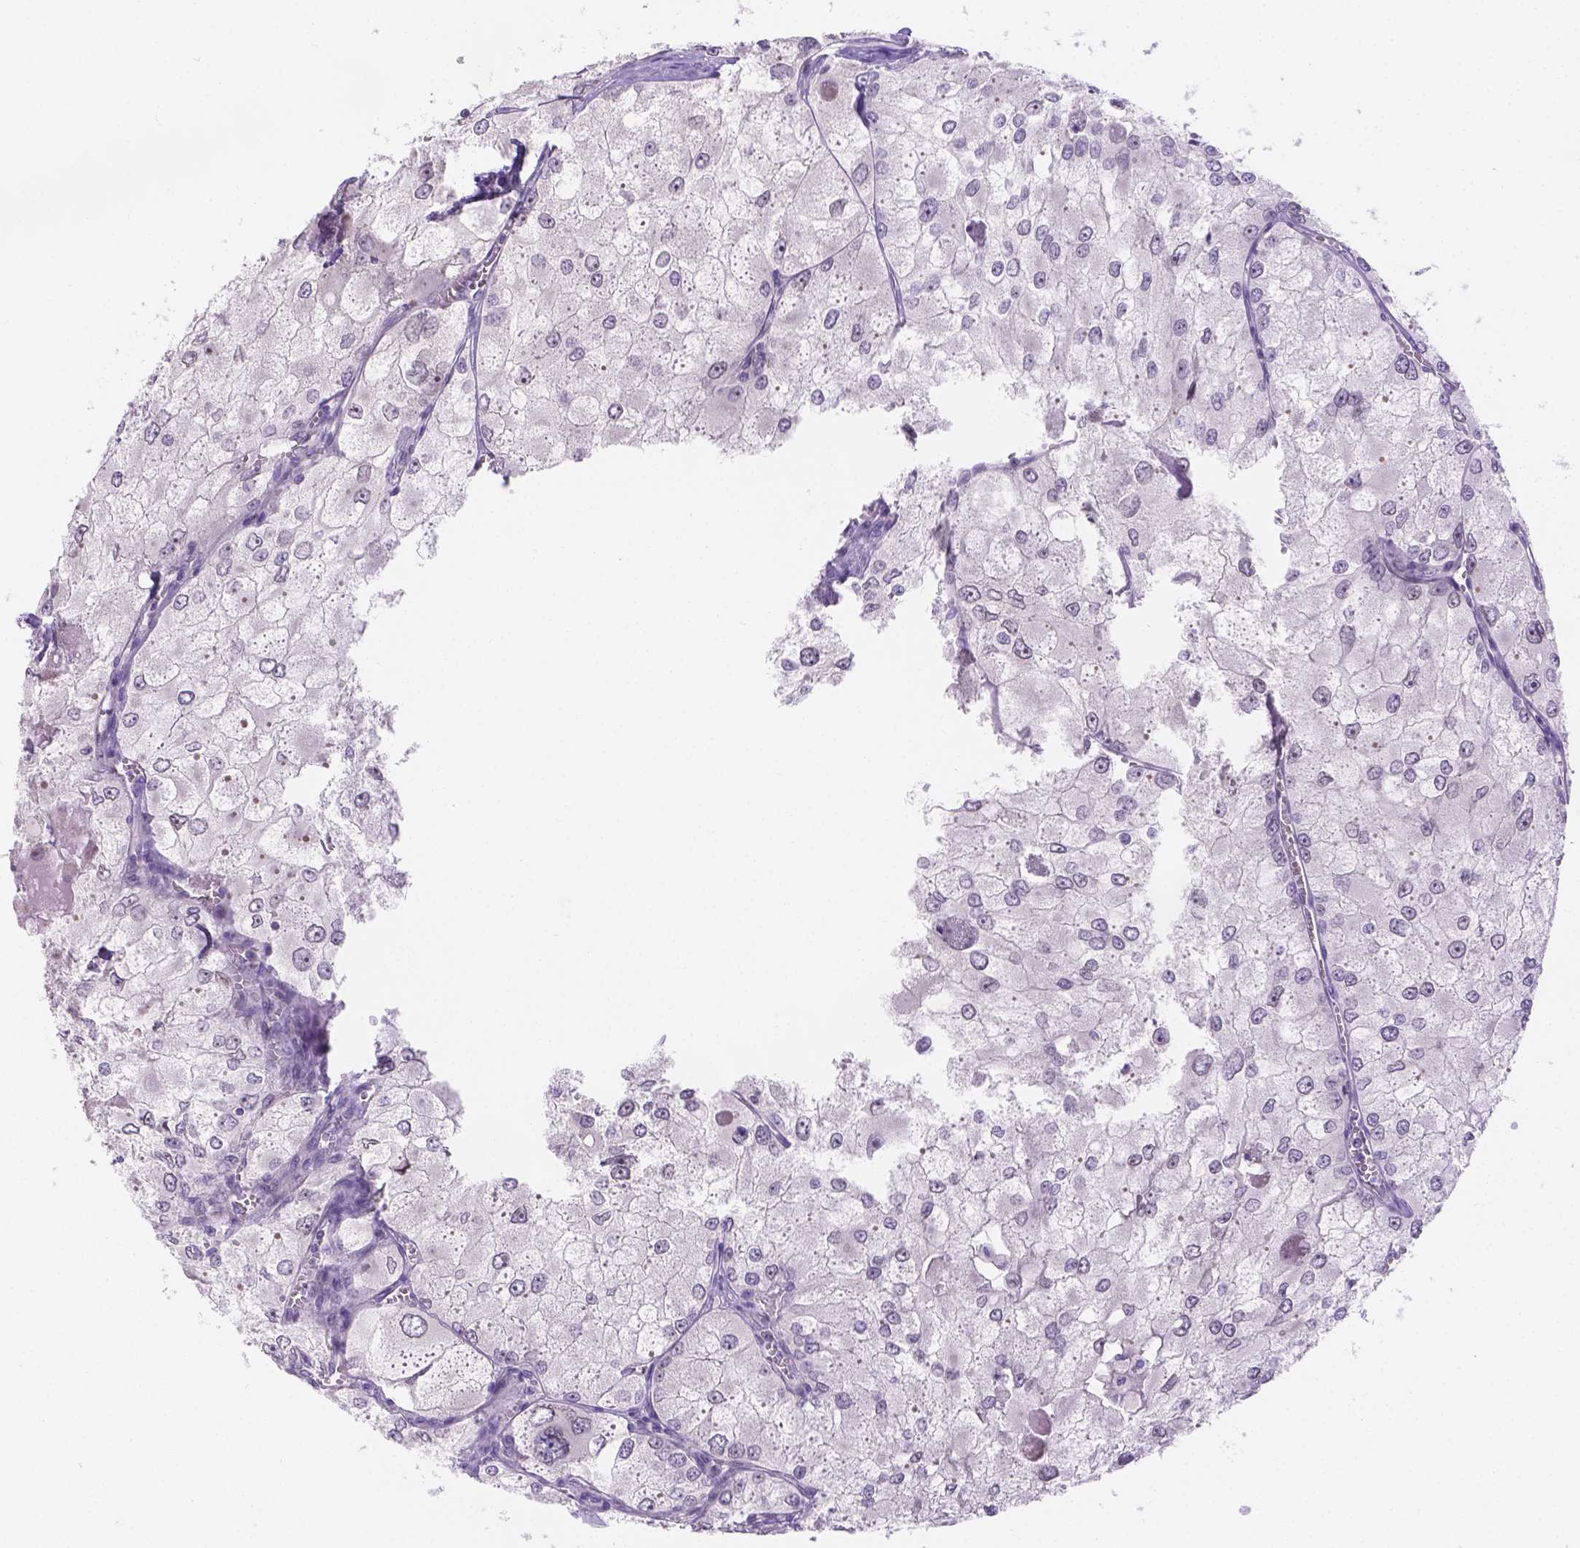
{"staining": {"intensity": "negative", "quantity": "none", "location": "none"}, "tissue": "renal cancer", "cell_type": "Tumor cells", "image_type": "cancer", "snomed": [{"axis": "morphology", "description": "Adenocarcinoma, NOS"}, {"axis": "topography", "description": "Kidney"}], "caption": "Micrograph shows no protein positivity in tumor cells of renal adenocarcinoma tissue.", "gene": "CD96", "patient": {"sex": "female", "age": 70}}